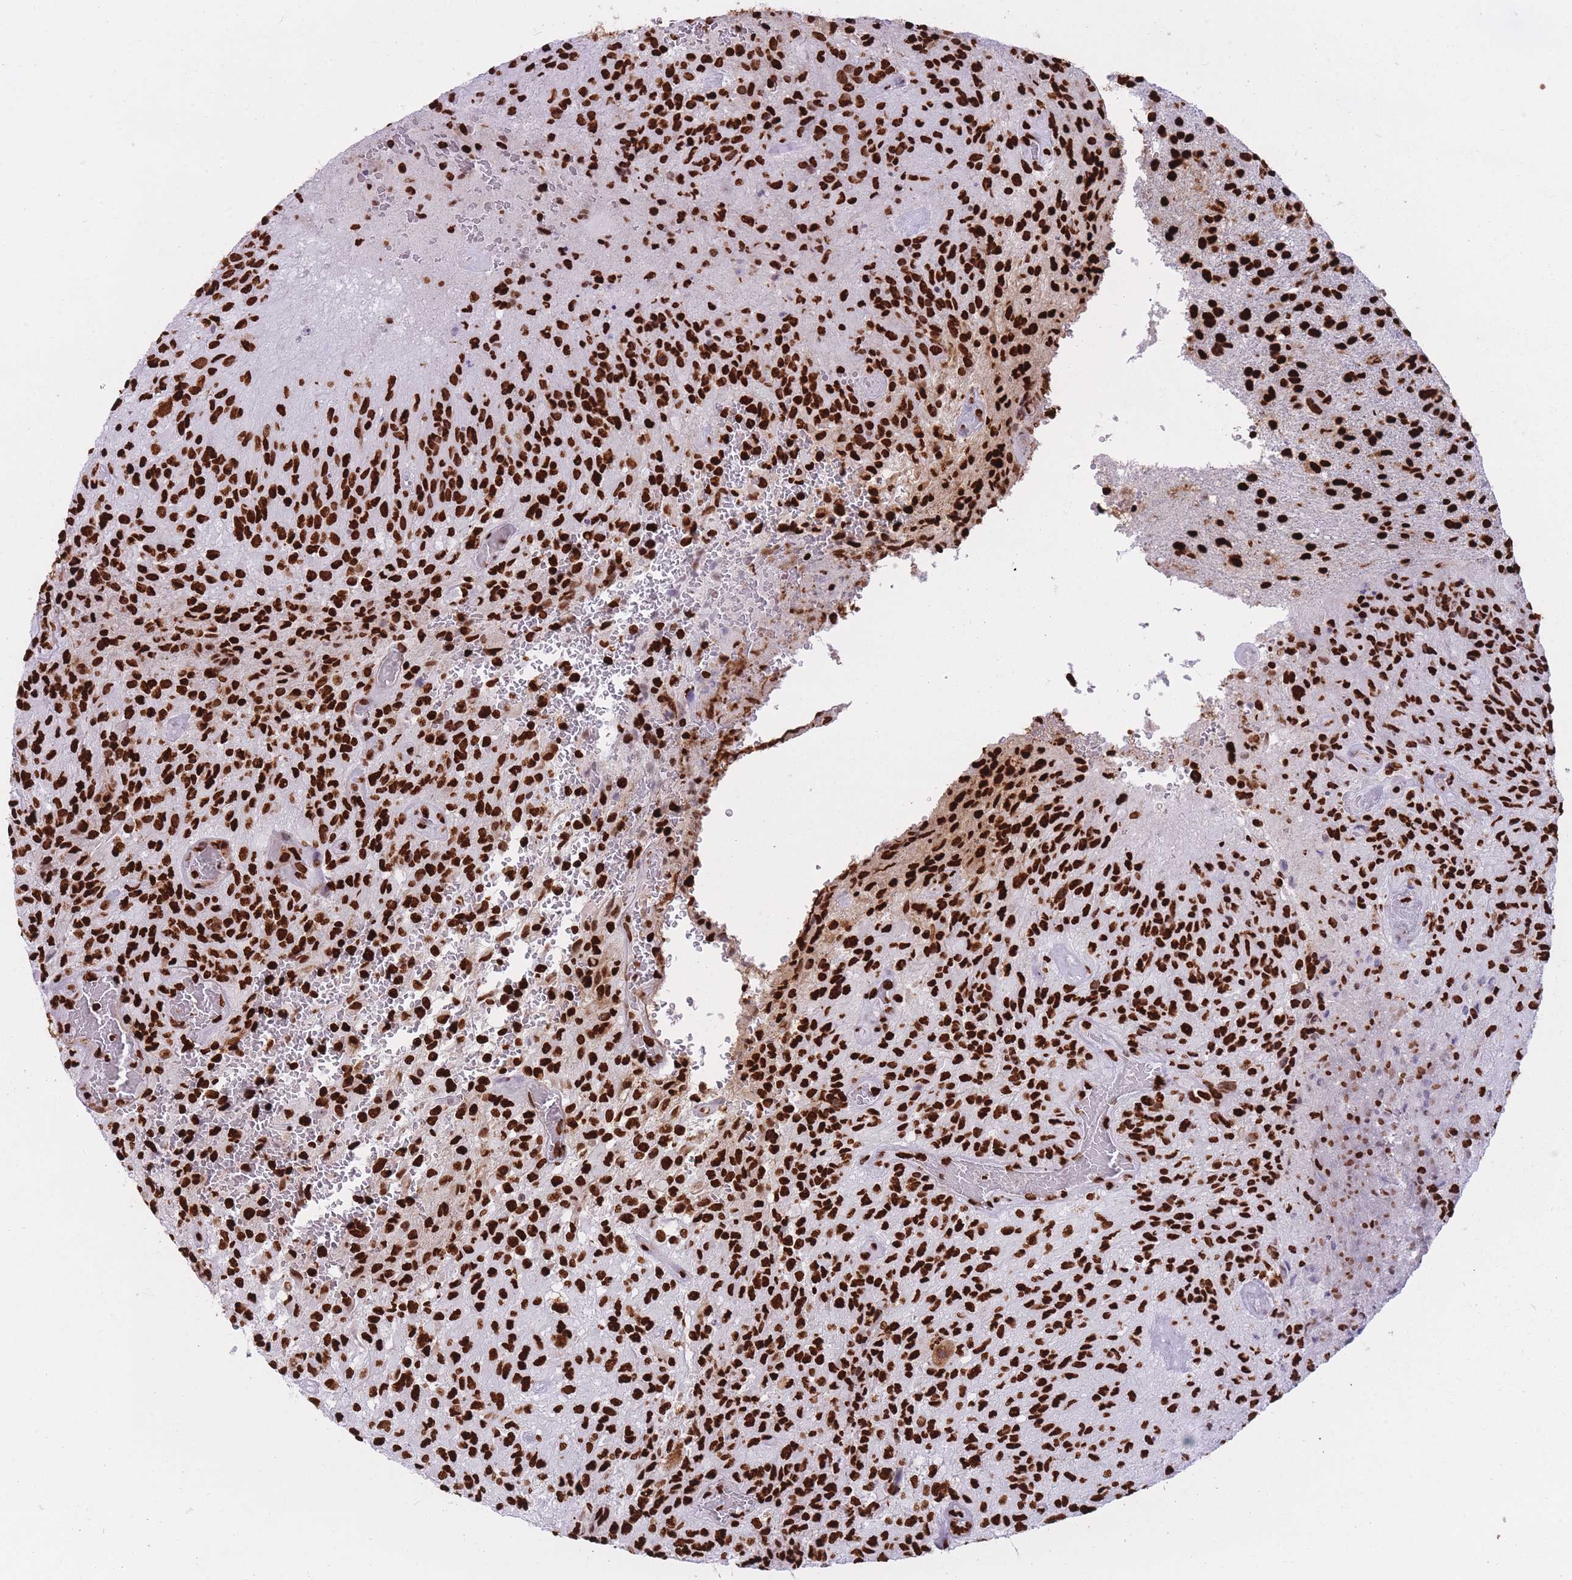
{"staining": {"intensity": "strong", "quantity": ">75%", "location": "nuclear"}, "tissue": "glioma", "cell_type": "Tumor cells", "image_type": "cancer", "snomed": [{"axis": "morphology", "description": "Normal tissue, NOS"}, {"axis": "morphology", "description": "Glioma, malignant, High grade"}, {"axis": "topography", "description": "Cerebral cortex"}], "caption": "An image of malignant glioma (high-grade) stained for a protein demonstrates strong nuclear brown staining in tumor cells.", "gene": "HNRNPUL1", "patient": {"sex": "male", "age": 56}}